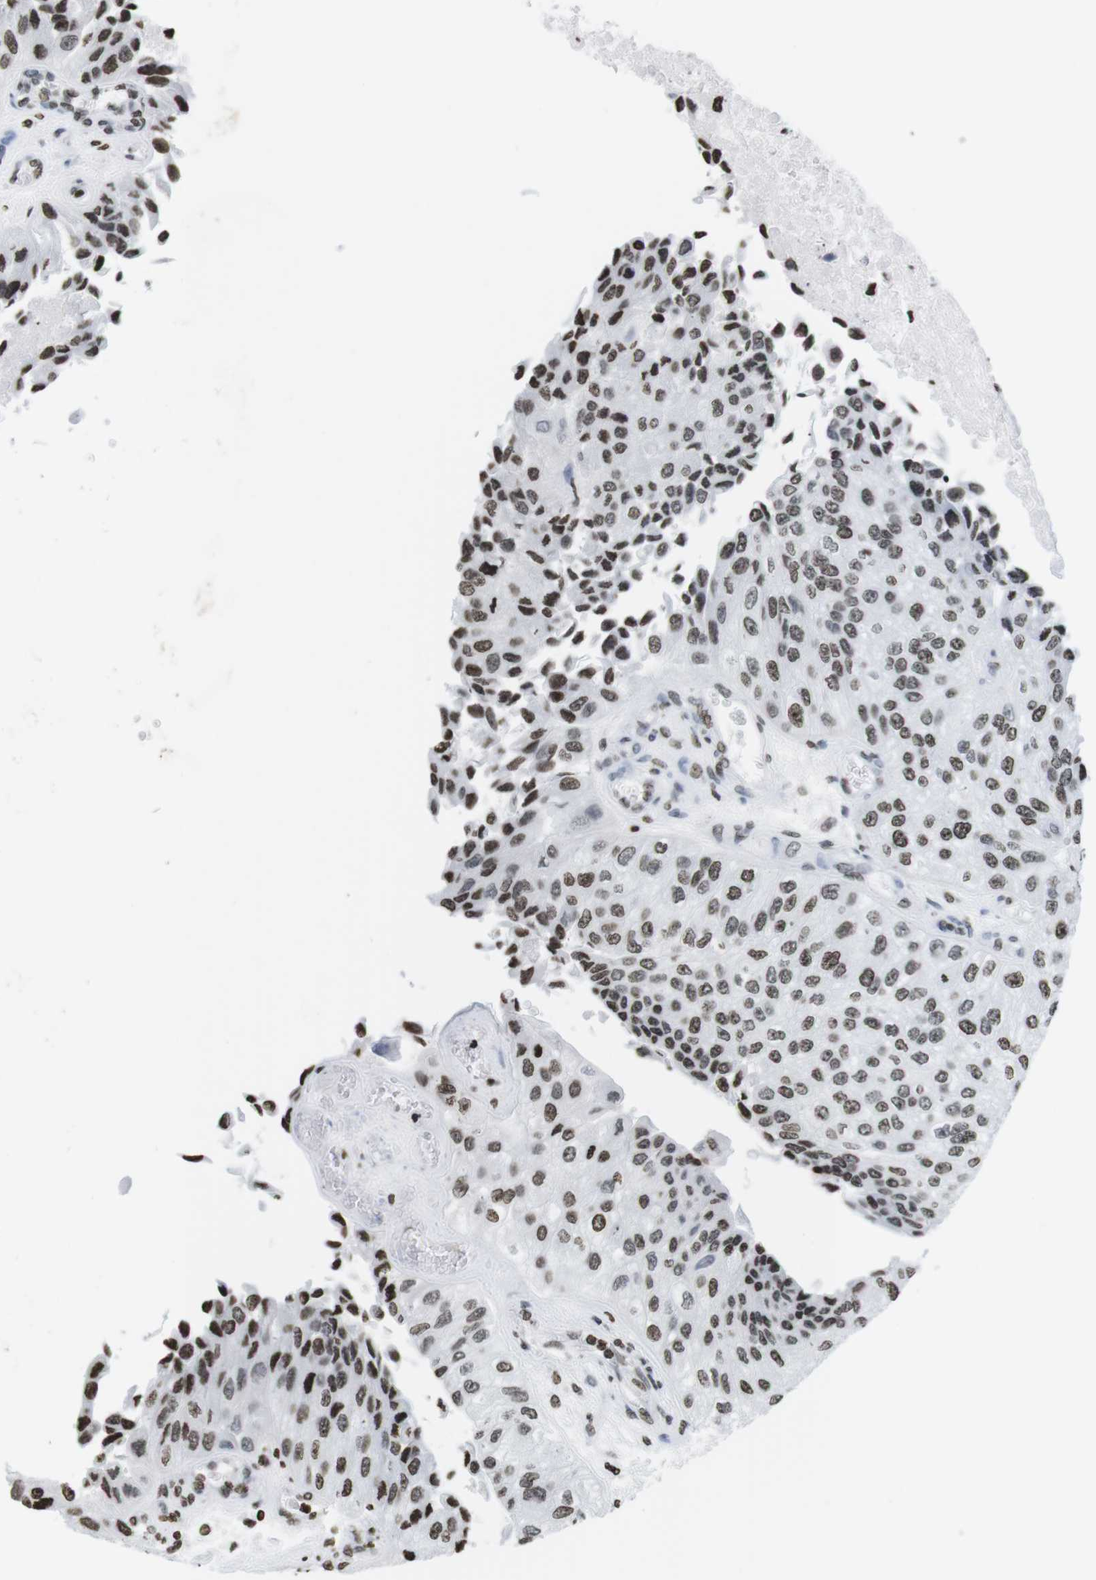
{"staining": {"intensity": "moderate", "quantity": ">75%", "location": "nuclear"}, "tissue": "urothelial cancer", "cell_type": "Tumor cells", "image_type": "cancer", "snomed": [{"axis": "morphology", "description": "Urothelial carcinoma, High grade"}, {"axis": "topography", "description": "Kidney"}, {"axis": "topography", "description": "Urinary bladder"}], "caption": "Urothelial carcinoma (high-grade) stained for a protein demonstrates moderate nuclear positivity in tumor cells.", "gene": "BSX", "patient": {"sex": "male", "age": 77}}